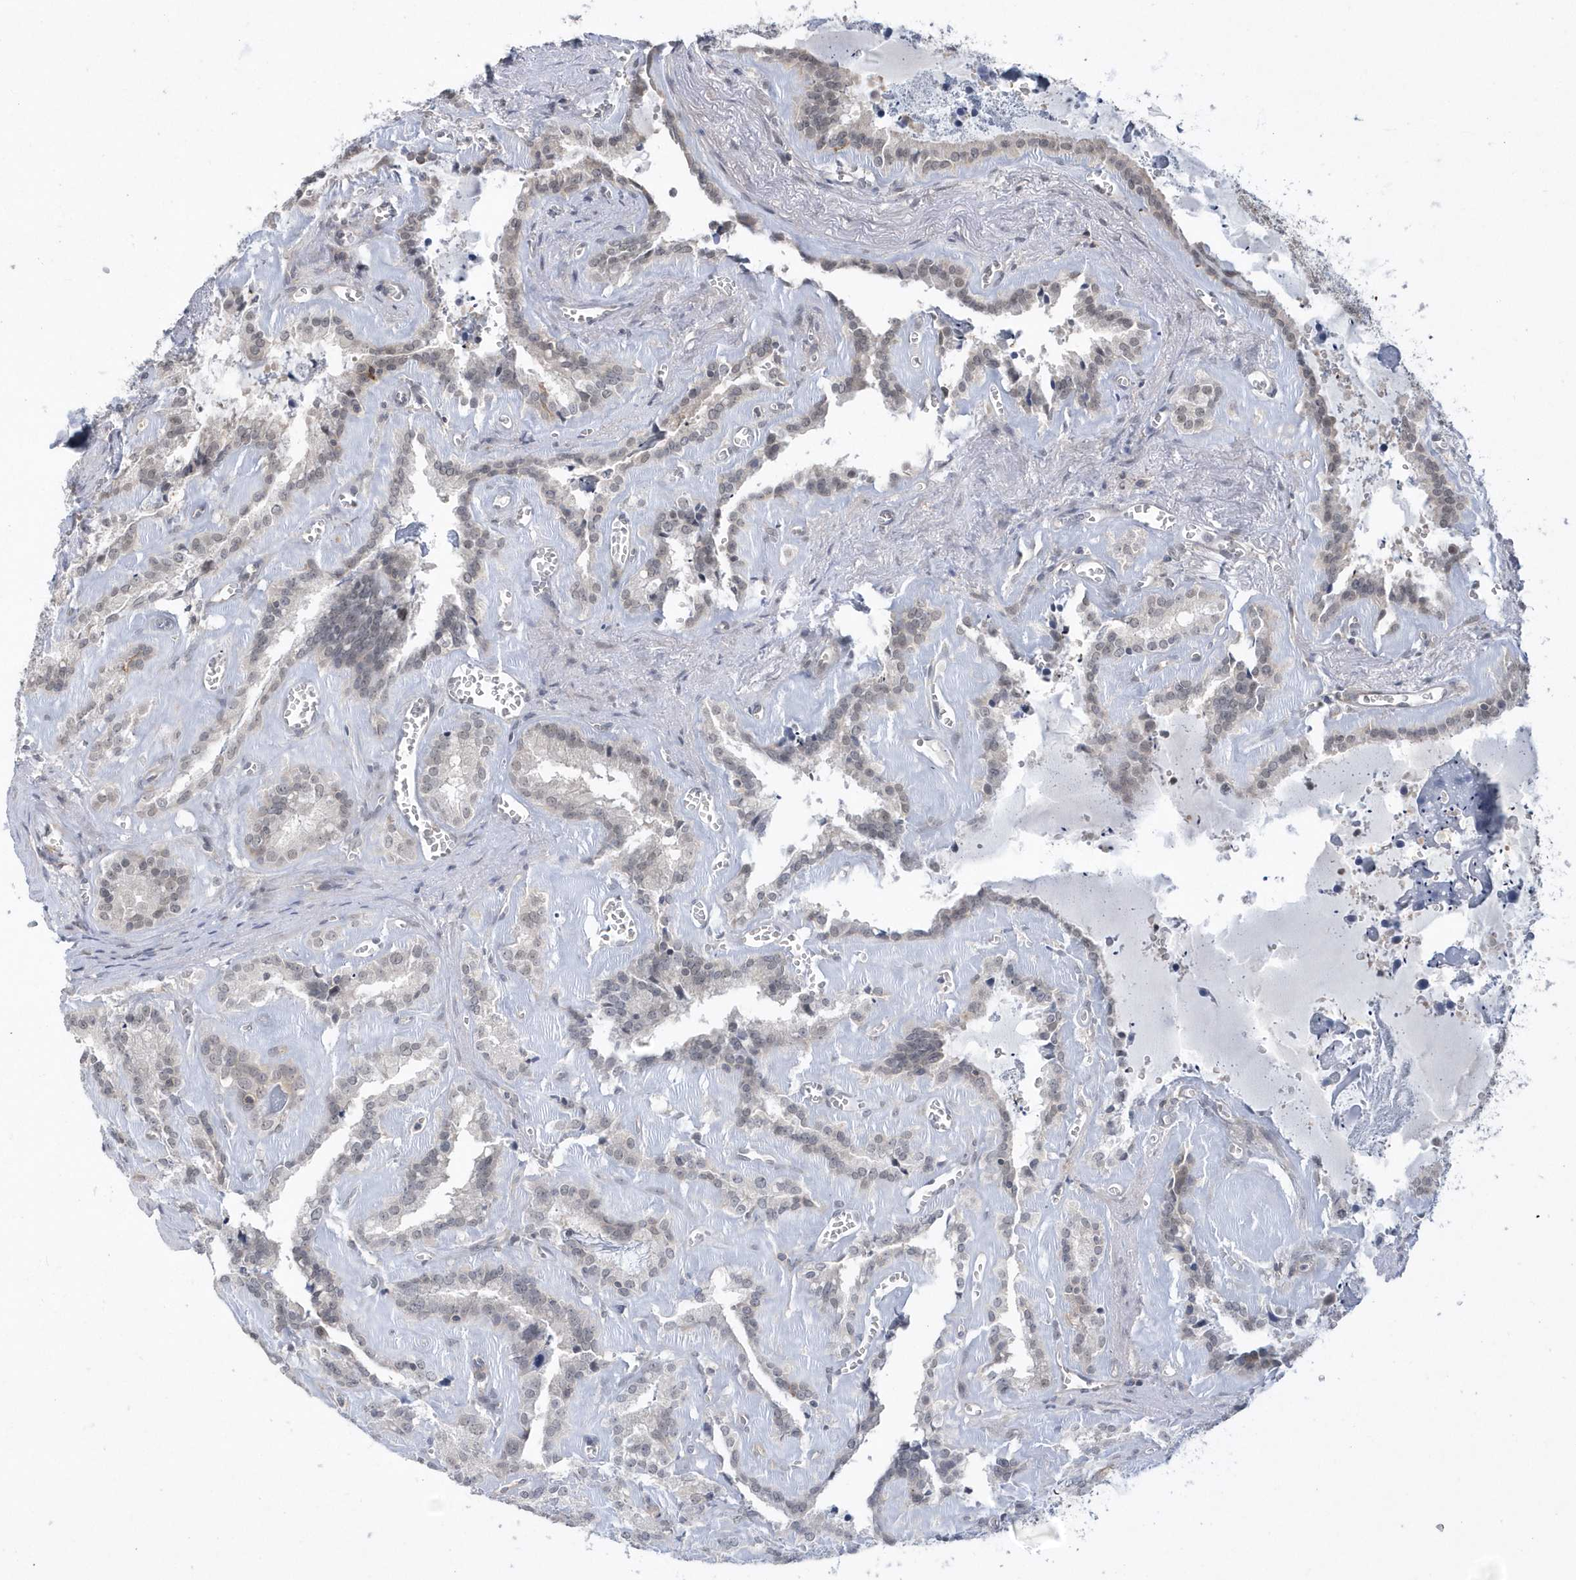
{"staining": {"intensity": "negative", "quantity": "none", "location": "none"}, "tissue": "seminal vesicle", "cell_type": "Glandular cells", "image_type": "normal", "snomed": [{"axis": "morphology", "description": "Normal tissue, NOS"}, {"axis": "topography", "description": "Prostate"}, {"axis": "topography", "description": "Seminal veicle"}], "caption": "The photomicrograph exhibits no significant positivity in glandular cells of seminal vesicle.", "gene": "CRIP3", "patient": {"sex": "male", "age": 59}}